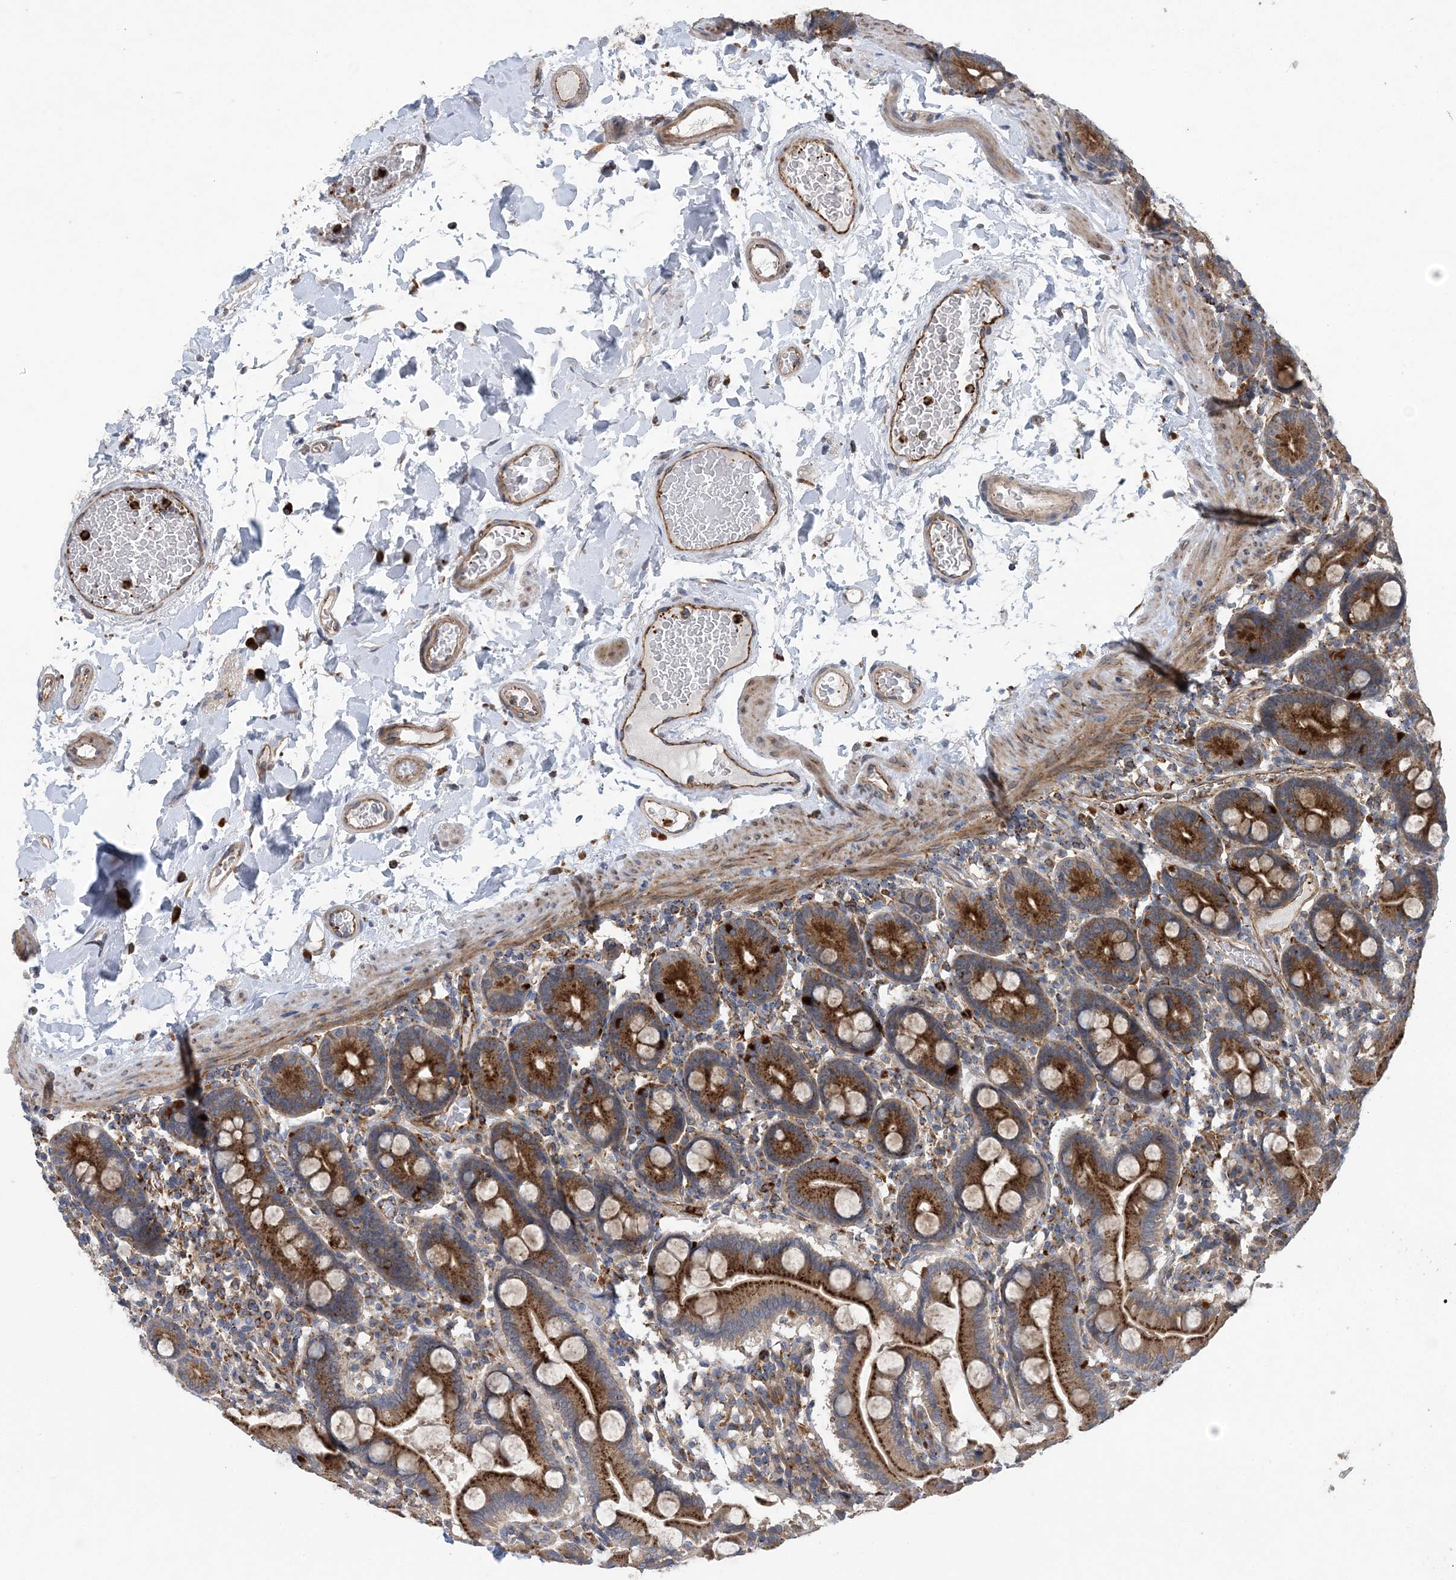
{"staining": {"intensity": "strong", "quantity": ">75%", "location": "cytoplasmic/membranous"}, "tissue": "duodenum", "cell_type": "Glandular cells", "image_type": "normal", "snomed": [{"axis": "morphology", "description": "Normal tissue, NOS"}, {"axis": "topography", "description": "Duodenum"}], "caption": "Protein expression analysis of unremarkable duodenum exhibits strong cytoplasmic/membranous positivity in approximately >75% of glandular cells. (Stains: DAB (3,3'-diaminobenzidine) in brown, nuclei in blue, Microscopy: brightfield microscopy at high magnification).", "gene": "PTTG1IP", "patient": {"sex": "male", "age": 55}}